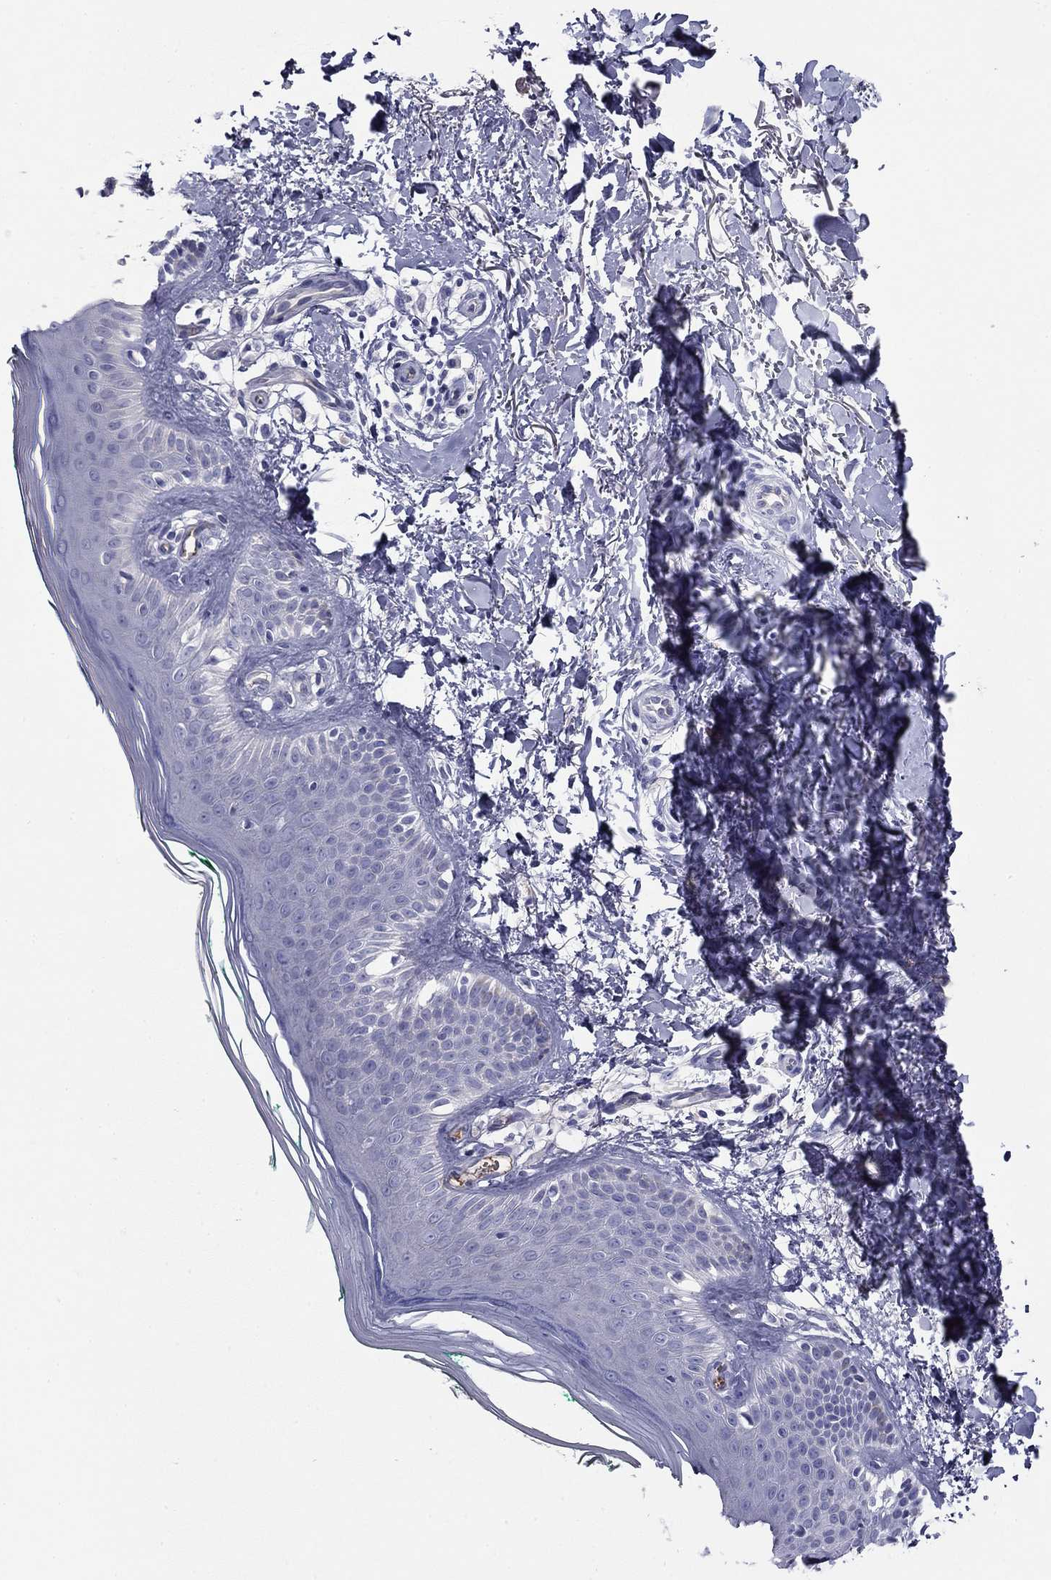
{"staining": {"intensity": "negative", "quantity": "none", "location": "none"}, "tissue": "skin", "cell_type": "Fibroblasts", "image_type": "normal", "snomed": [{"axis": "morphology", "description": "Normal tissue, NOS"}, {"axis": "morphology", "description": "Inflammation, NOS"}, {"axis": "morphology", "description": "Fibrosis, NOS"}, {"axis": "topography", "description": "Skin"}], "caption": "Immunohistochemistry photomicrograph of normal skin: human skin stained with DAB displays no significant protein expression in fibroblasts. (Stains: DAB IHC with hematoxylin counter stain, Microscopy: brightfield microscopy at high magnification).", "gene": "CPLX4", "patient": {"sex": "male", "age": 71}}